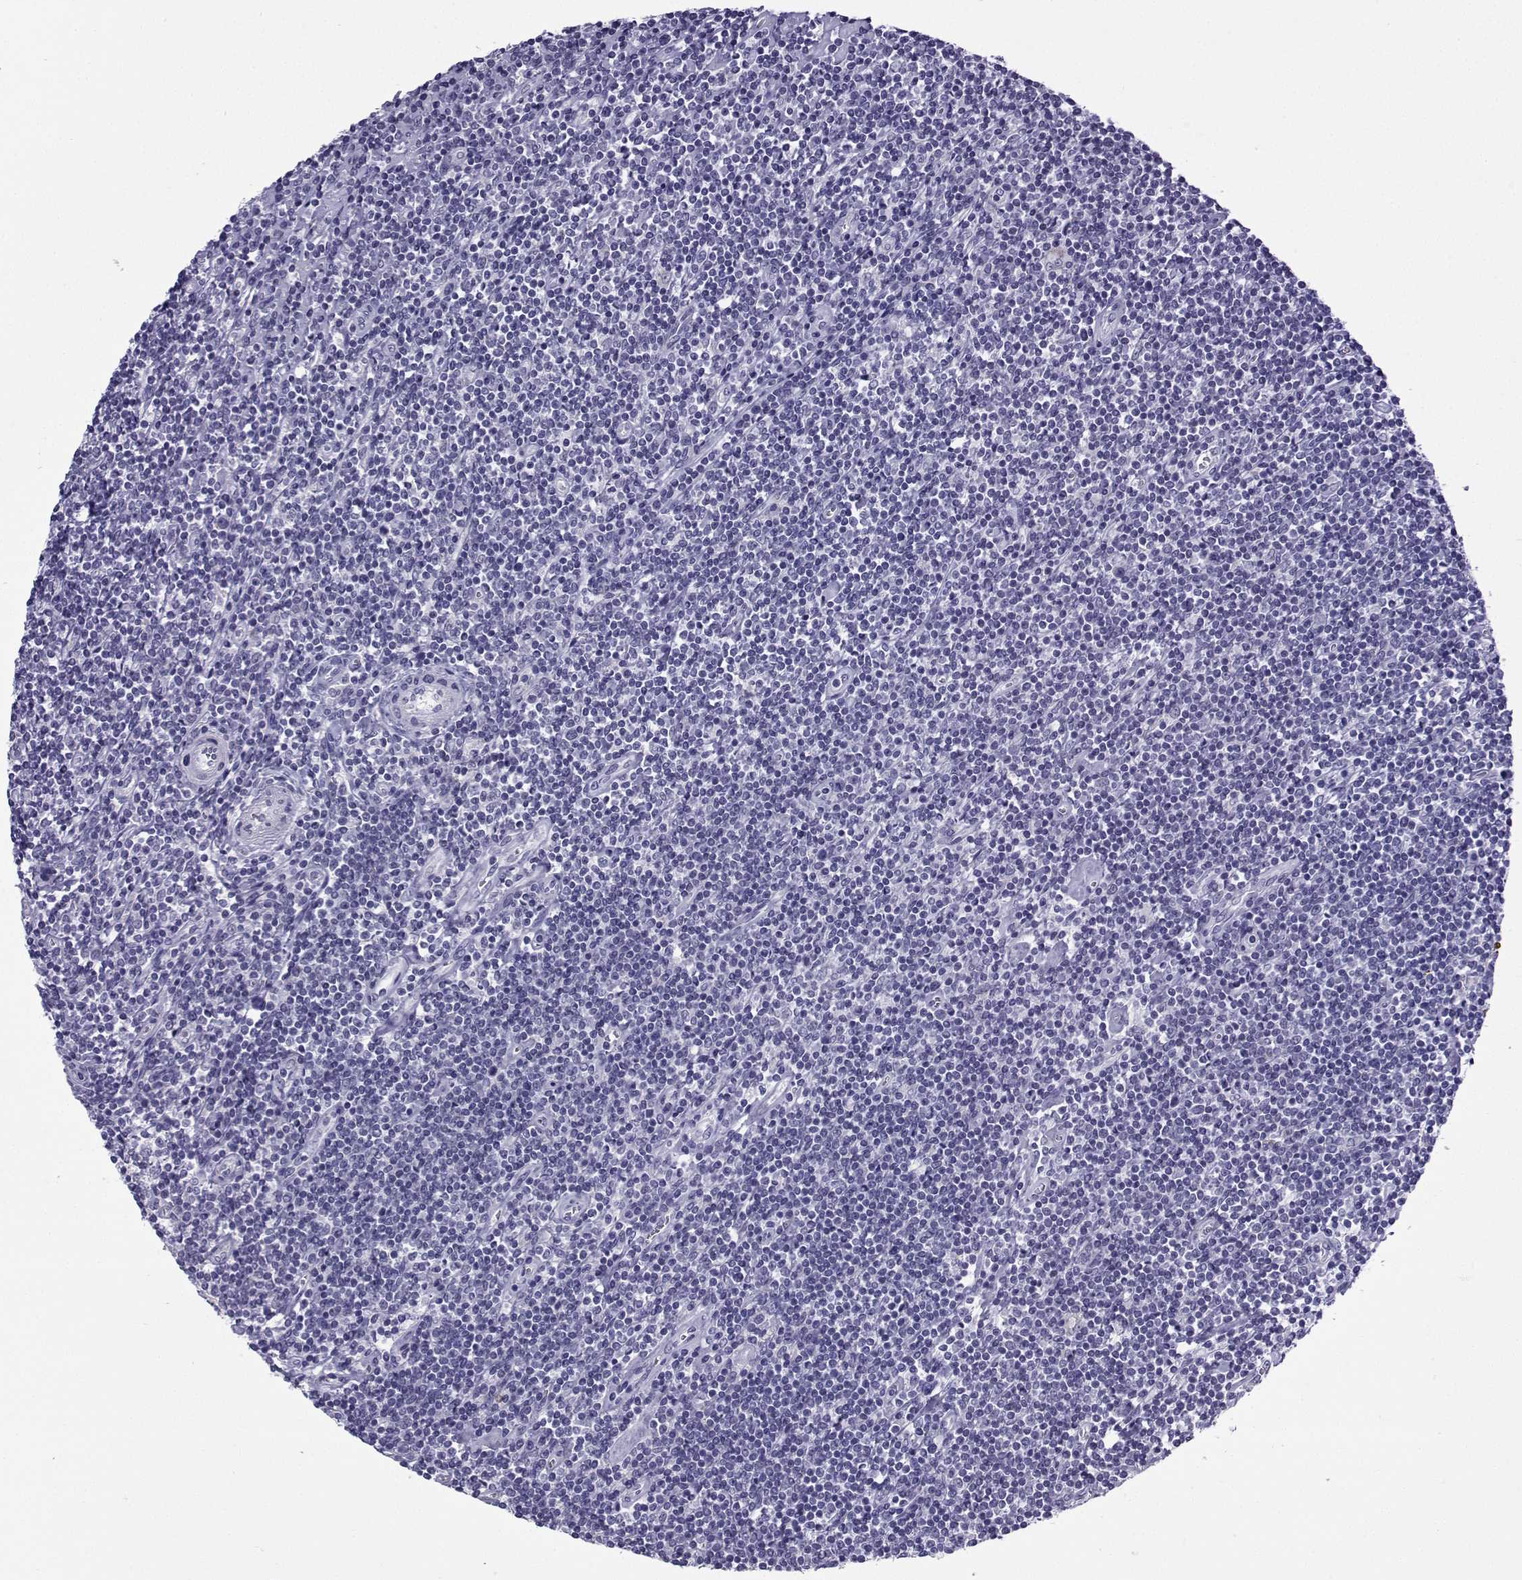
{"staining": {"intensity": "negative", "quantity": "none", "location": "none"}, "tissue": "lymphoma", "cell_type": "Tumor cells", "image_type": "cancer", "snomed": [{"axis": "morphology", "description": "Hodgkin's disease, NOS"}, {"axis": "topography", "description": "Lymph node"}], "caption": "This is a image of IHC staining of Hodgkin's disease, which shows no expression in tumor cells.", "gene": "ACRBP", "patient": {"sex": "male", "age": 40}}